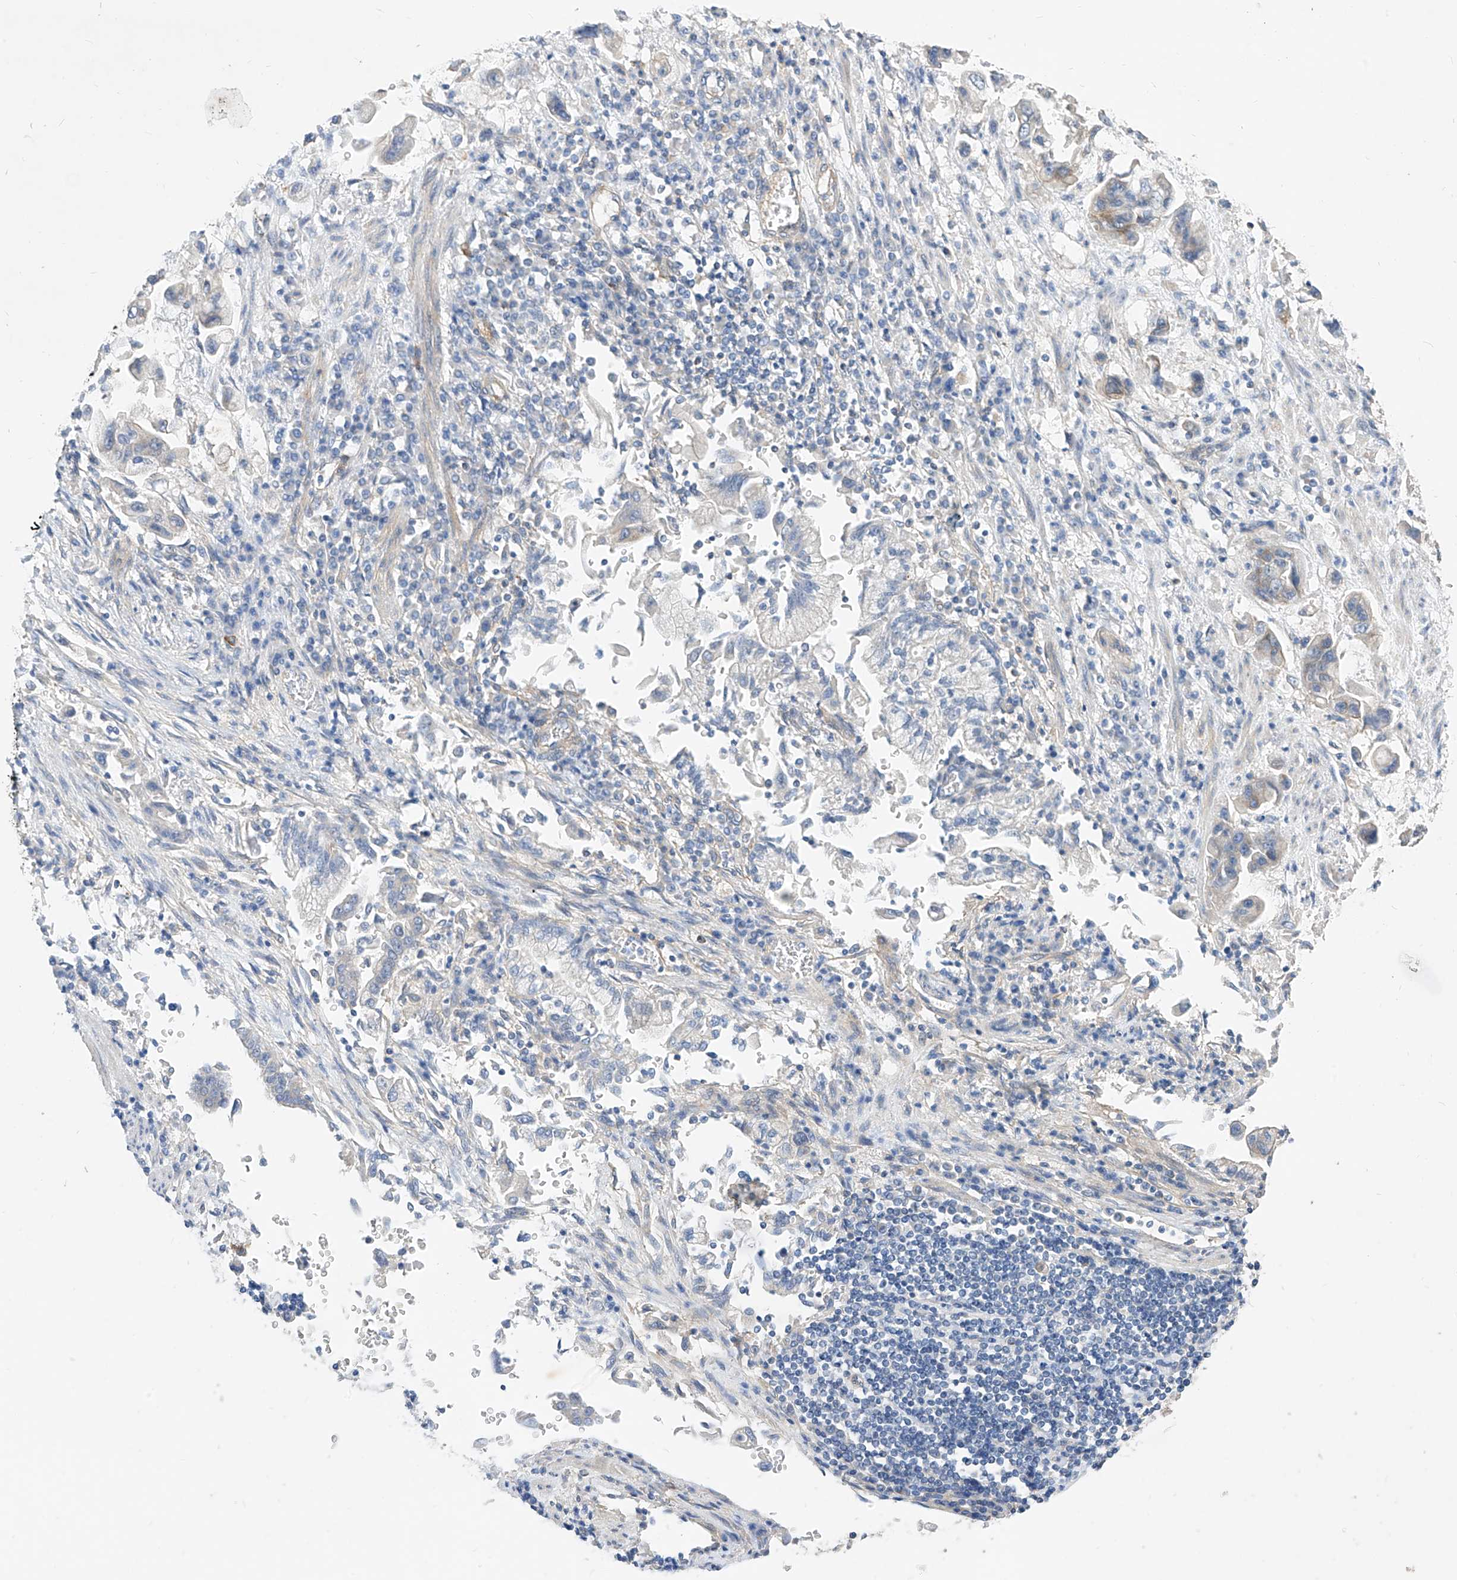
{"staining": {"intensity": "negative", "quantity": "none", "location": "none"}, "tissue": "stomach cancer", "cell_type": "Tumor cells", "image_type": "cancer", "snomed": [{"axis": "morphology", "description": "Adenocarcinoma, NOS"}, {"axis": "topography", "description": "Stomach"}], "caption": "The immunohistochemistry micrograph has no significant positivity in tumor cells of adenocarcinoma (stomach) tissue.", "gene": "SCGB2A1", "patient": {"sex": "male", "age": 62}}